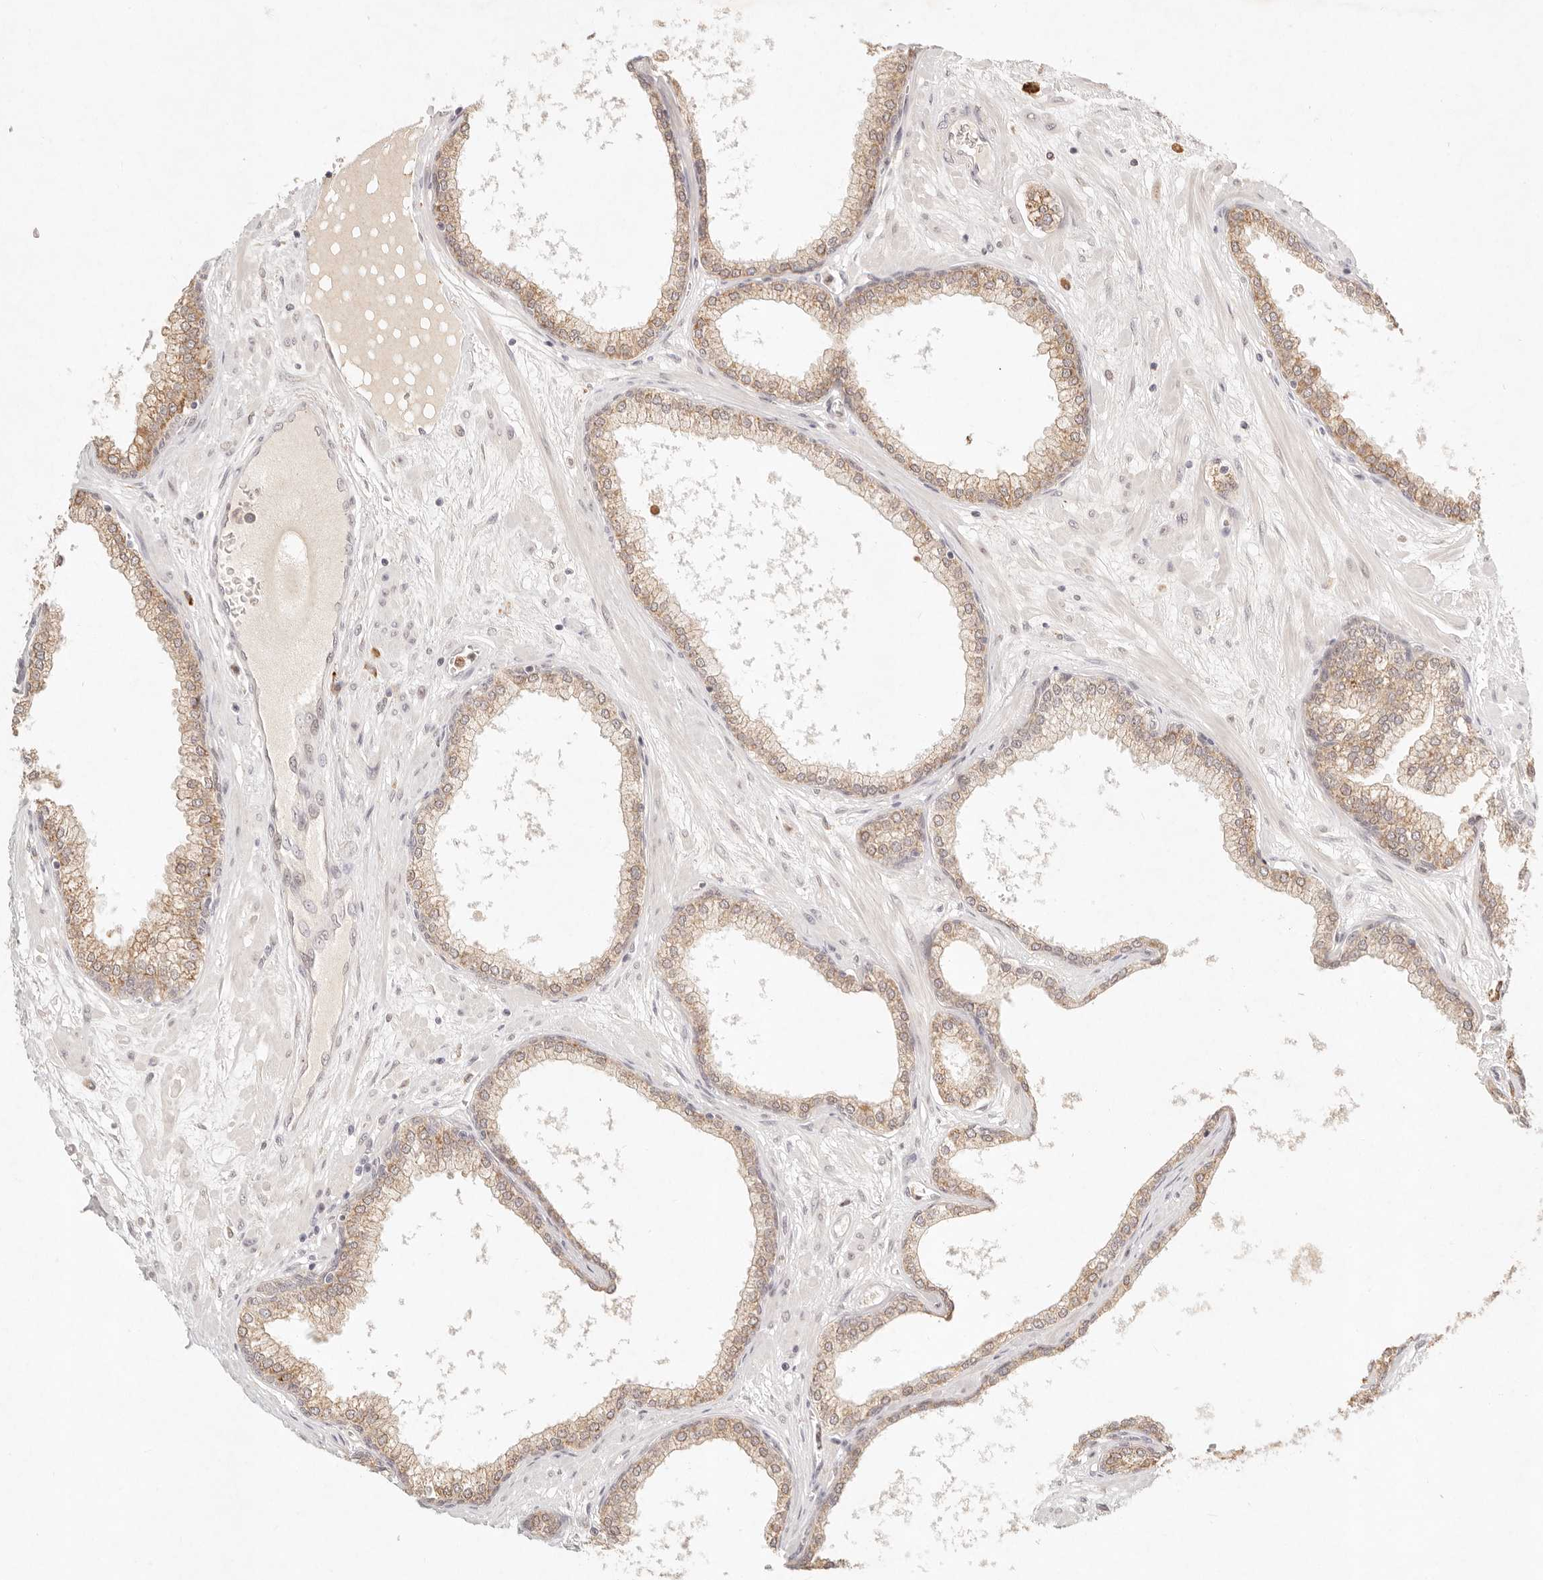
{"staining": {"intensity": "moderate", "quantity": ">75%", "location": "cytoplasmic/membranous"}, "tissue": "prostate", "cell_type": "Glandular cells", "image_type": "normal", "snomed": [{"axis": "morphology", "description": "Normal tissue, NOS"}, {"axis": "morphology", "description": "Urothelial carcinoma, Low grade"}, {"axis": "topography", "description": "Urinary bladder"}, {"axis": "topography", "description": "Prostate"}], "caption": "Glandular cells display medium levels of moderate cytoplasmic/membranous positivity in about >75% of cells in benign prostate.", "gene": "C1orf127", "patient": {"sex": "male", "age": 60}}